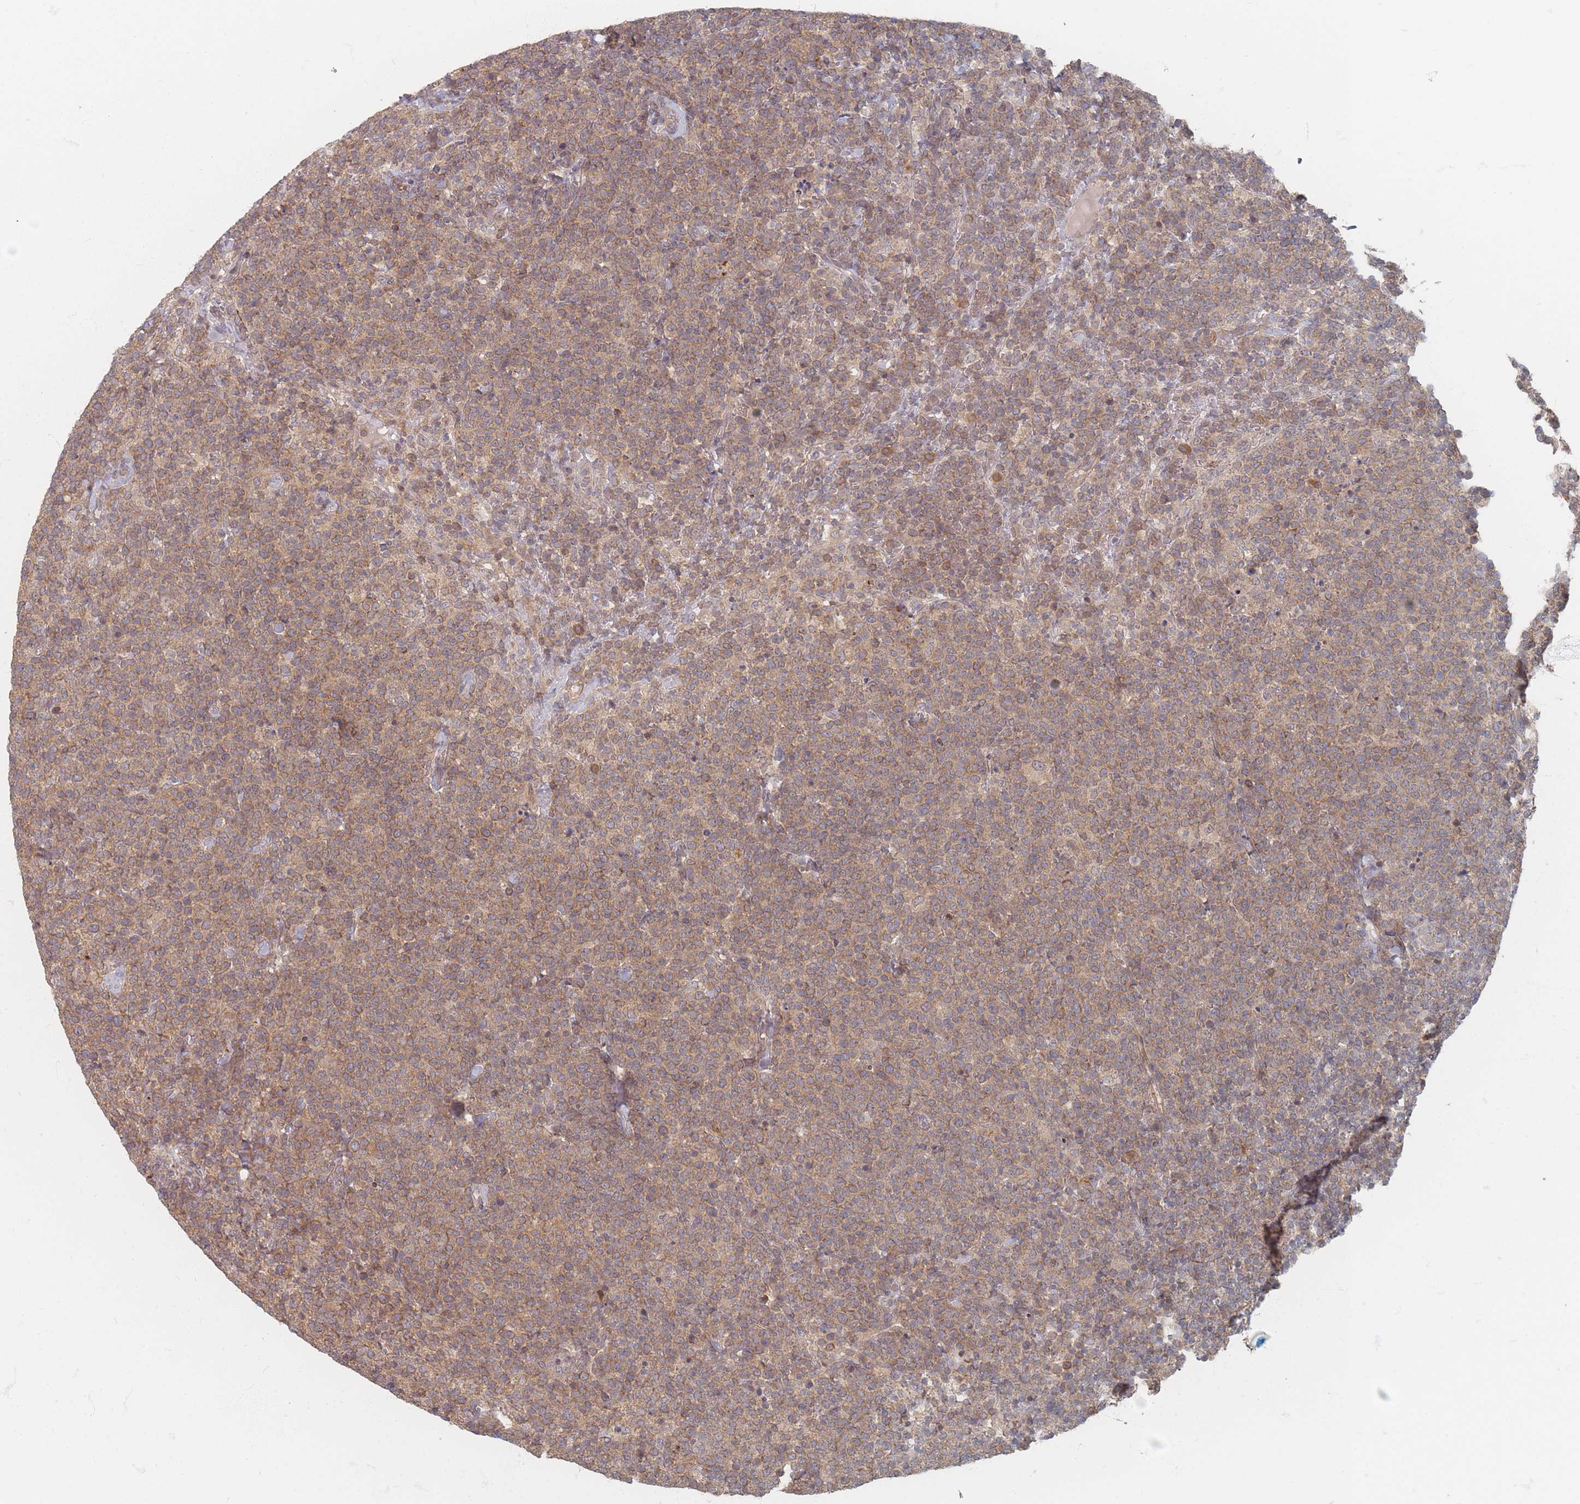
{"staining": {"intensity": "moderate", "quantity": ">75%", "location": "cytoplasmic/membranous"}, "tissue": "lymphoma", "cell_type": "Tumor cells", "image_type": "cancer", "snomed": [{"axis": "morphology", "description": "Malignant lymphoma, non-Hodgkin's type, High grade"}, {"axis": "topography", "description": "Lymph node"}], "caption": "This photomicrograph shows high-grade malignant lymphoma, non-Hodgkin's type stained with immunohistochemistry (IHC) to label a protein in brown. The cytoplasmic/membranous of tumor cells show moderate positivity for the protein. Nuclei are counter-stained blue.", "gene": "GLE1", "patient": {"sex": "male", "age": 61}}